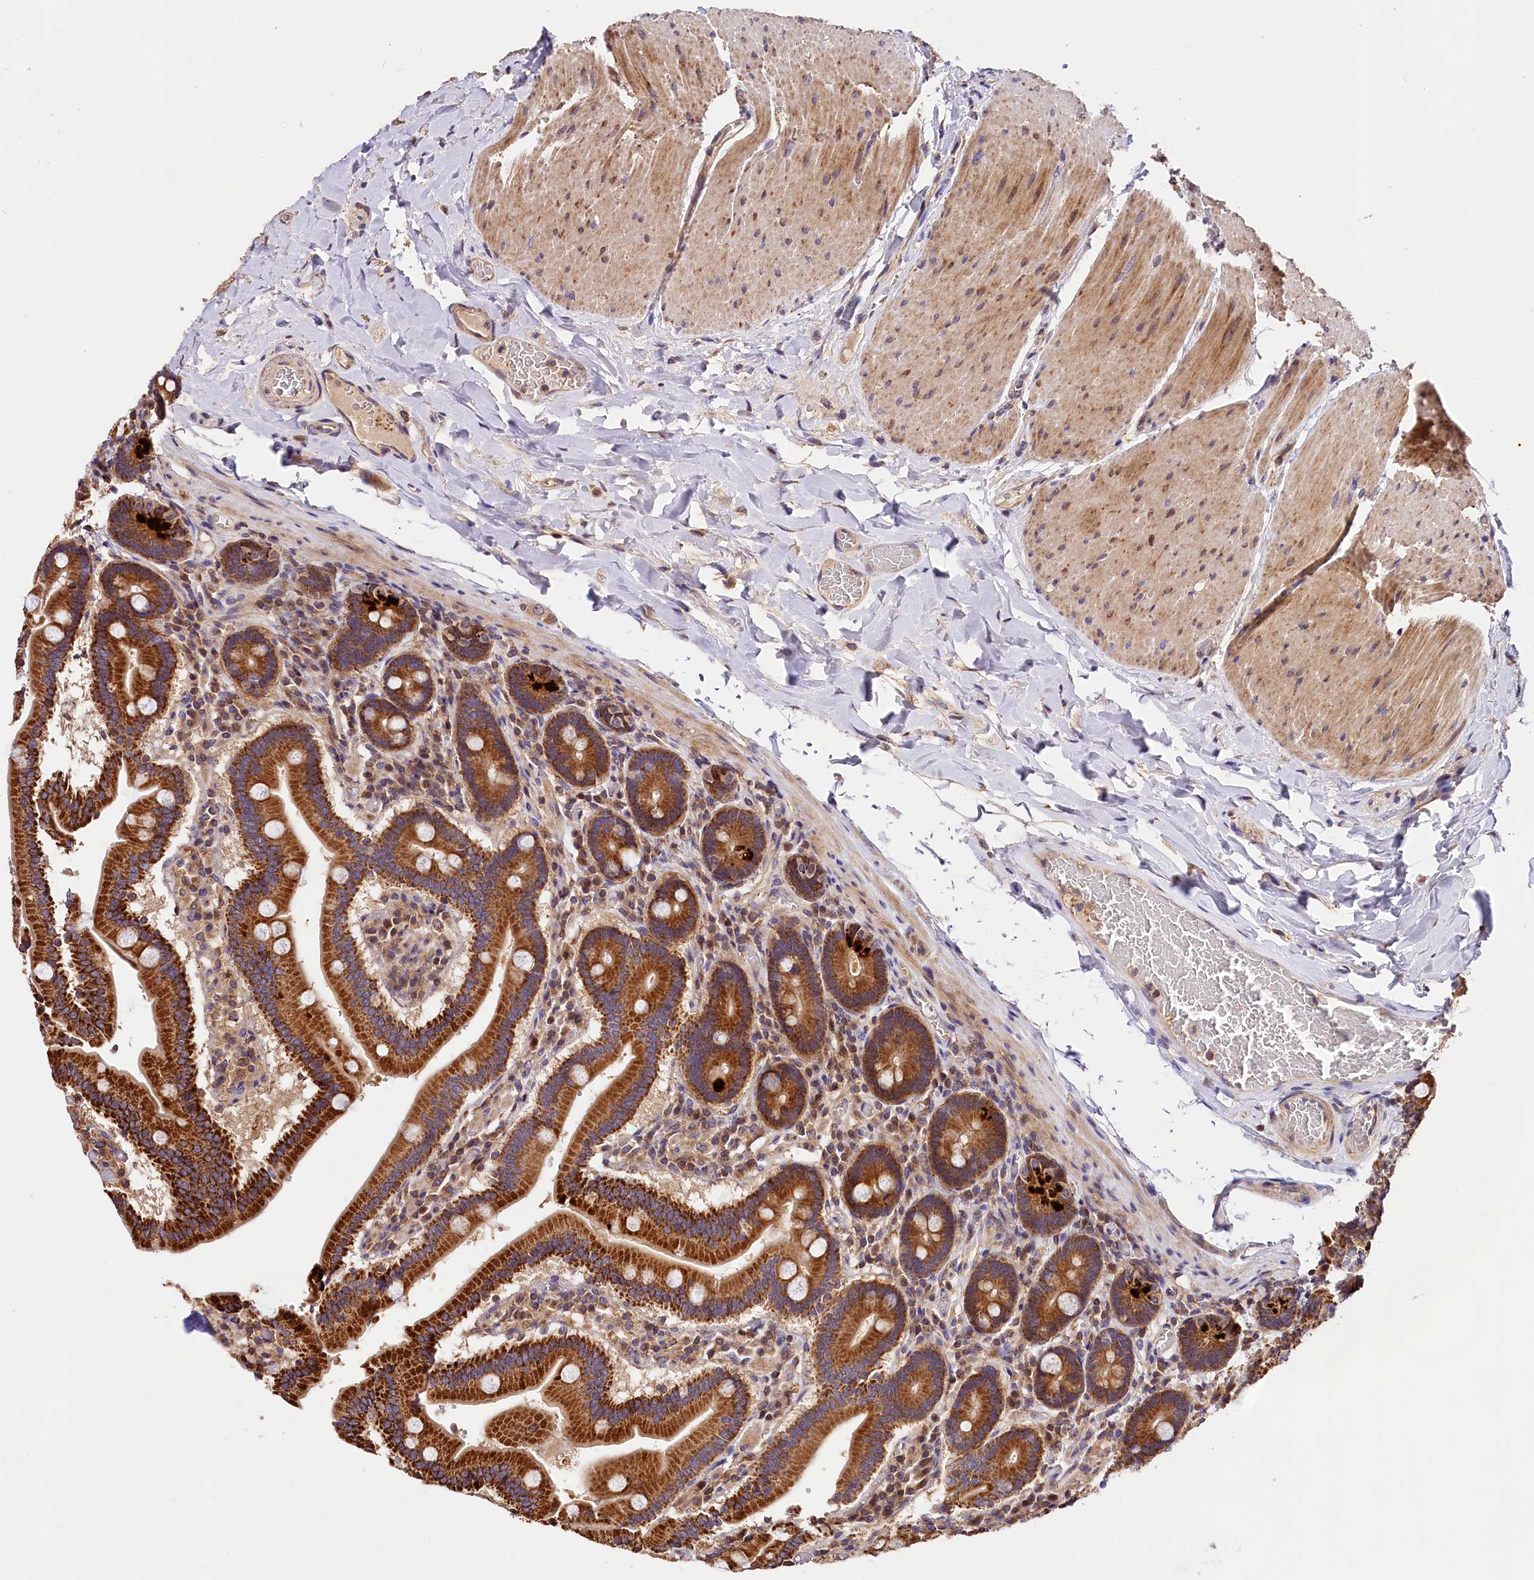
{"staining": {"intensity": "strong", "quantity": ">75%", "location": "cytoplasmic/membranous"}, "tissue": "duodenum", "cell_type": "Glandular cells", "image_type": "normal", "snomed": [{"axis": "morphology", "description": "Normal tissue, NOS"}, {"axis": "topography", "description": "Duodenum"}], "caption": "Strong cytoplasmic/membranous protein staining is present in approximately >75% of glandular cells in duodenum.", "gene": "KPTN", "patient": {"sex": "female", "age": 62}}